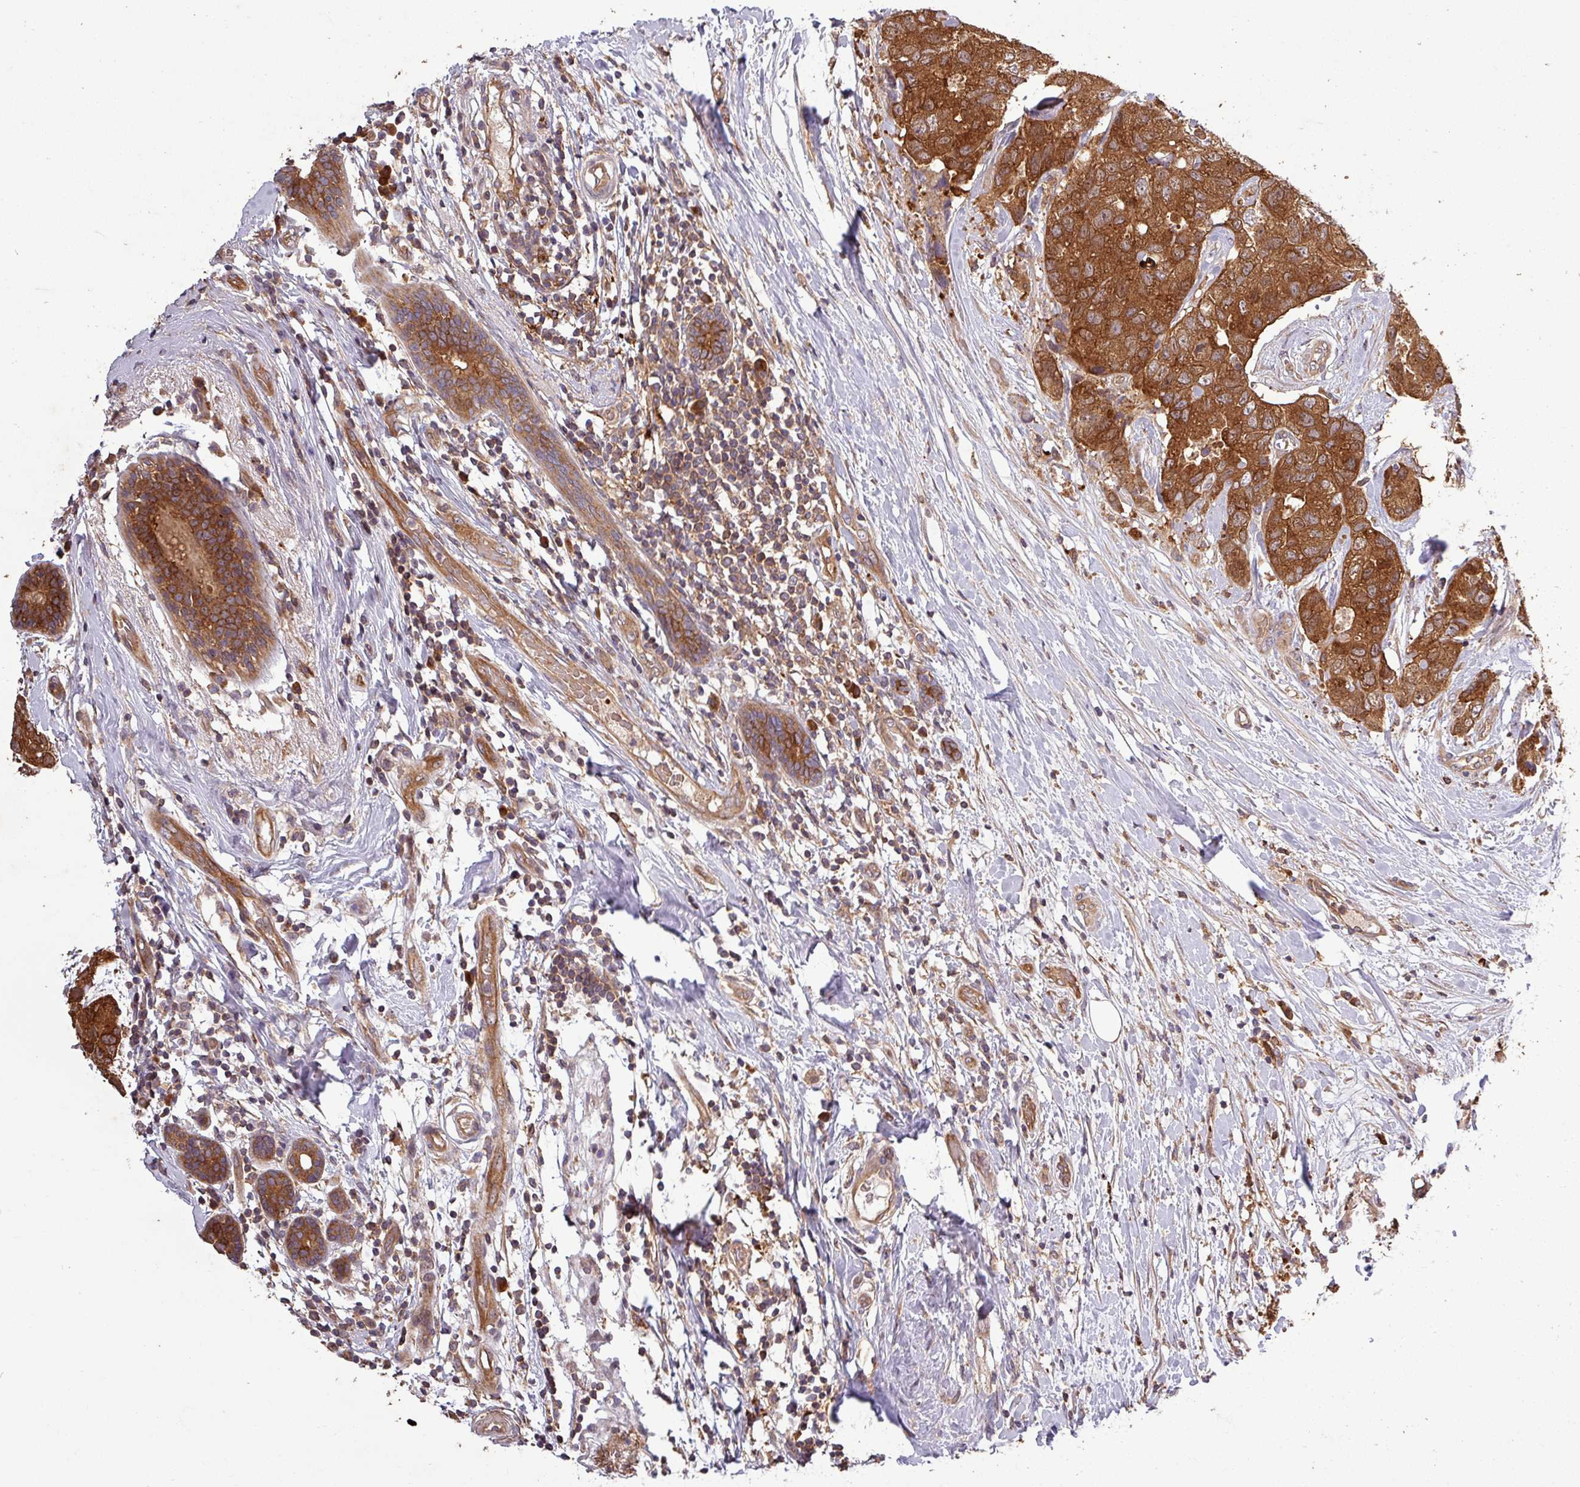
{"staining": {"intensity": "strong", "quantity": ">75%", "location": "cytoplasmic/membranous"}, "tissue": "breast cancer", "cell_type": "Tumor cells", "image_type": "cancer", "snomed": [{"axis": "morphology", "description": "Duct carcinoma"}, {"axis": "topography", "description": "Breast"}], "caption": "Breast cancer tissue exhibits strong cytoplasmic/membranous staining in approximately >75% of tumor cells, visualized by immunohistochemistry. (Stains: DAB in brown, nuclei in blue, Microscopy: brightfield microscopy at high magnification).", "gene": "SIRPB2", "patient": {"sex": "female", "age": 62}}